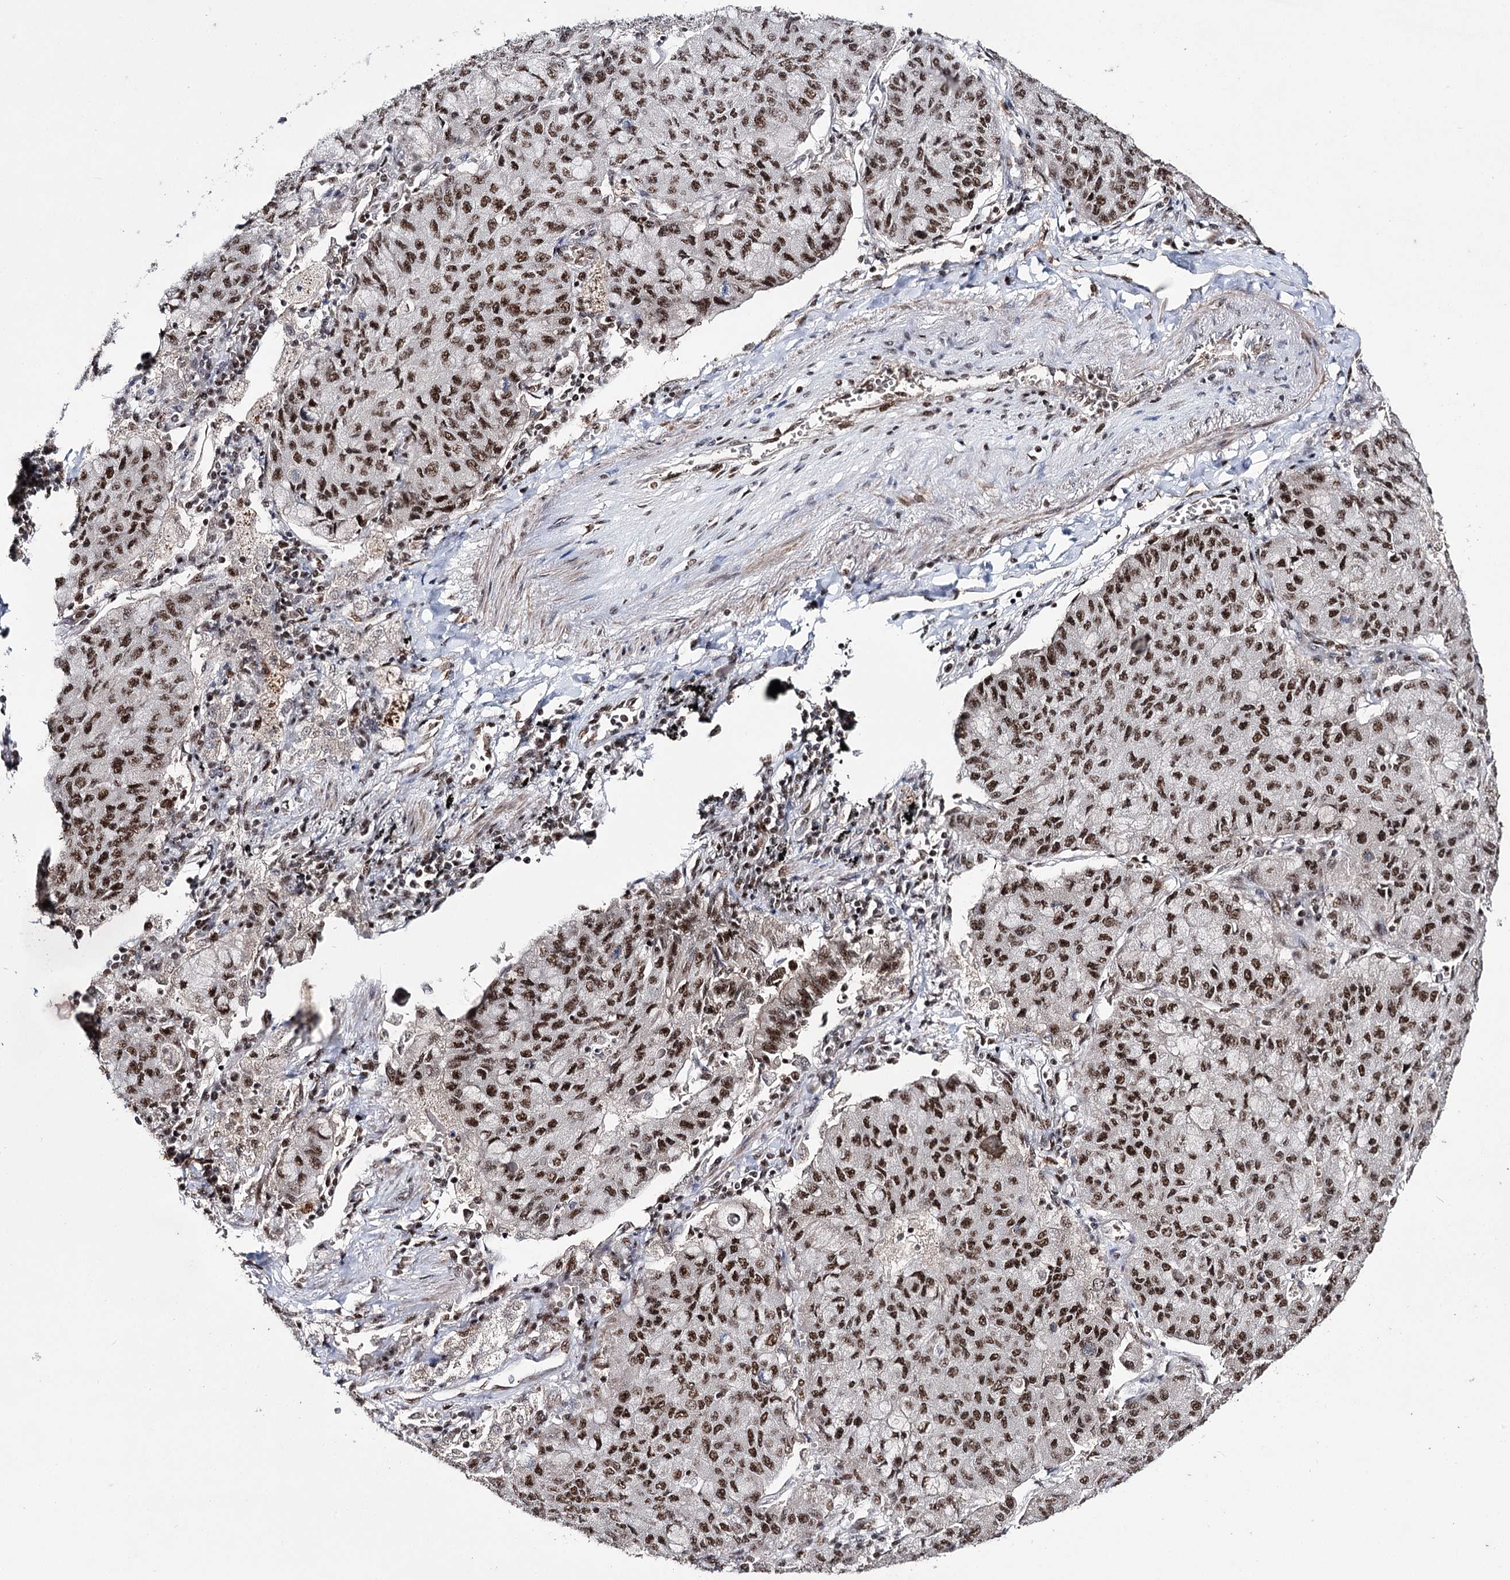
{"staining": {"intensity": "strong", "quantity": ">75%", "location": "nuclear"}, "tissue": "lung cancer", "cell_type": "Tumor cells", "image_type": "cancer", "snomed": [{"axis": "morphology", "description": "Squamous cell carcinoma, NOS"}, {"axis": "topography", "description": "Lung"}], "caption": "This histopathology image reveals lung squamous cell carcinoma stained with immunohistochemistry to label a protein in brown. The nuclear of tumor cells show strong positivity for the protein. Nuclei are counter-stained blue.", "gene": "PRPF40A", "patient": {"sex": "male", "age": 74}}